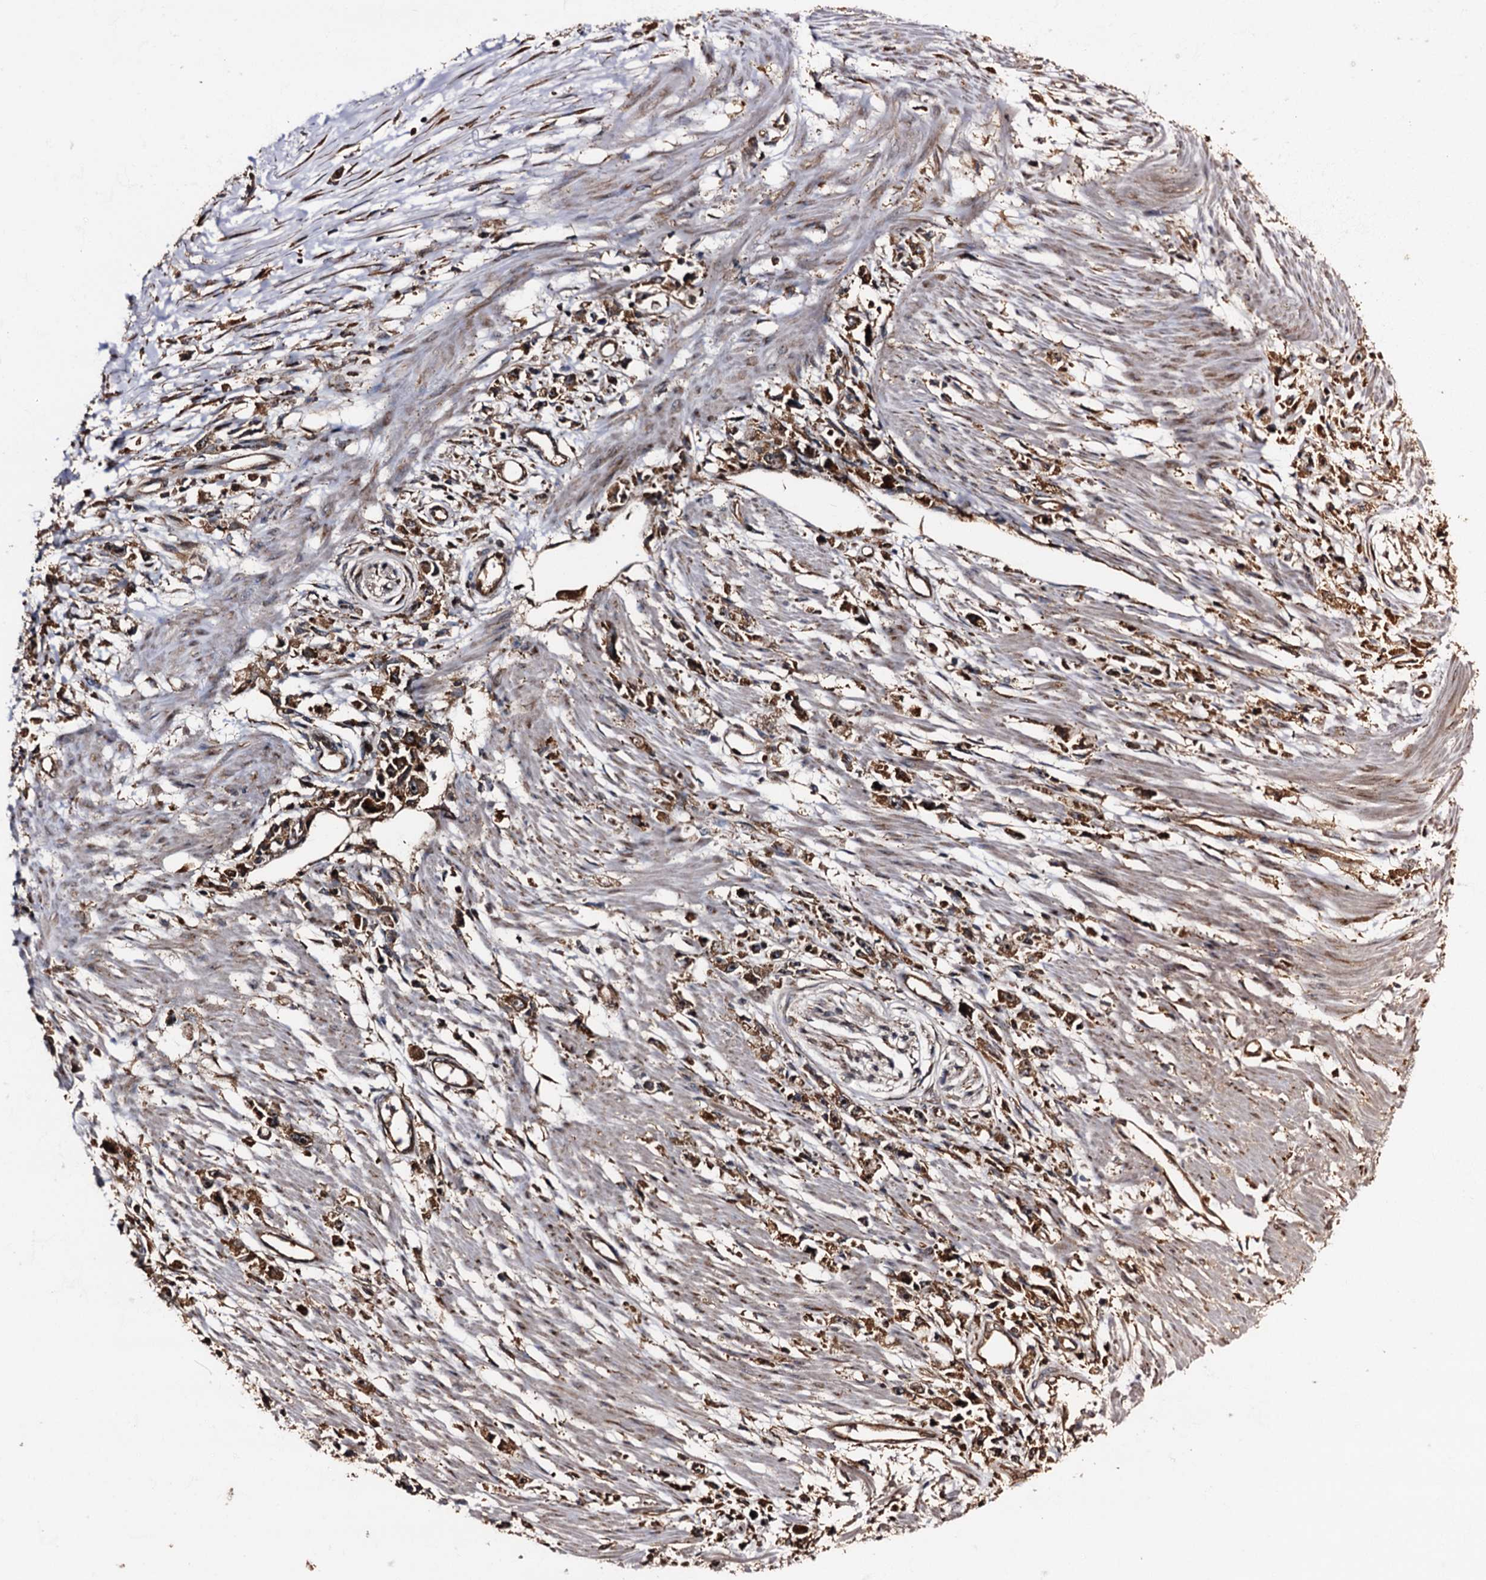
{"staining": {"intensity": "moderate", "quantity": ">75%", "location": "cytoplasmic/membranous"}, "tissue": "stomach cancer", "cell_type": "Tumor cells", "image_type": "cancer", "snomed": [{"axis": "morphology", "description": "Adenocarcinoma, NOS"}, {"axis": "topography", "description": "Stomach"}], "caption": "Immunohistochemistry of adenocarcinoma (stomach) shows medium levels of moderate cytoplasmic/membranous positivity in about >75% of tumor cells.", "gene": "ATP2C1", "patient": {"sex": "female", "age": 59}}